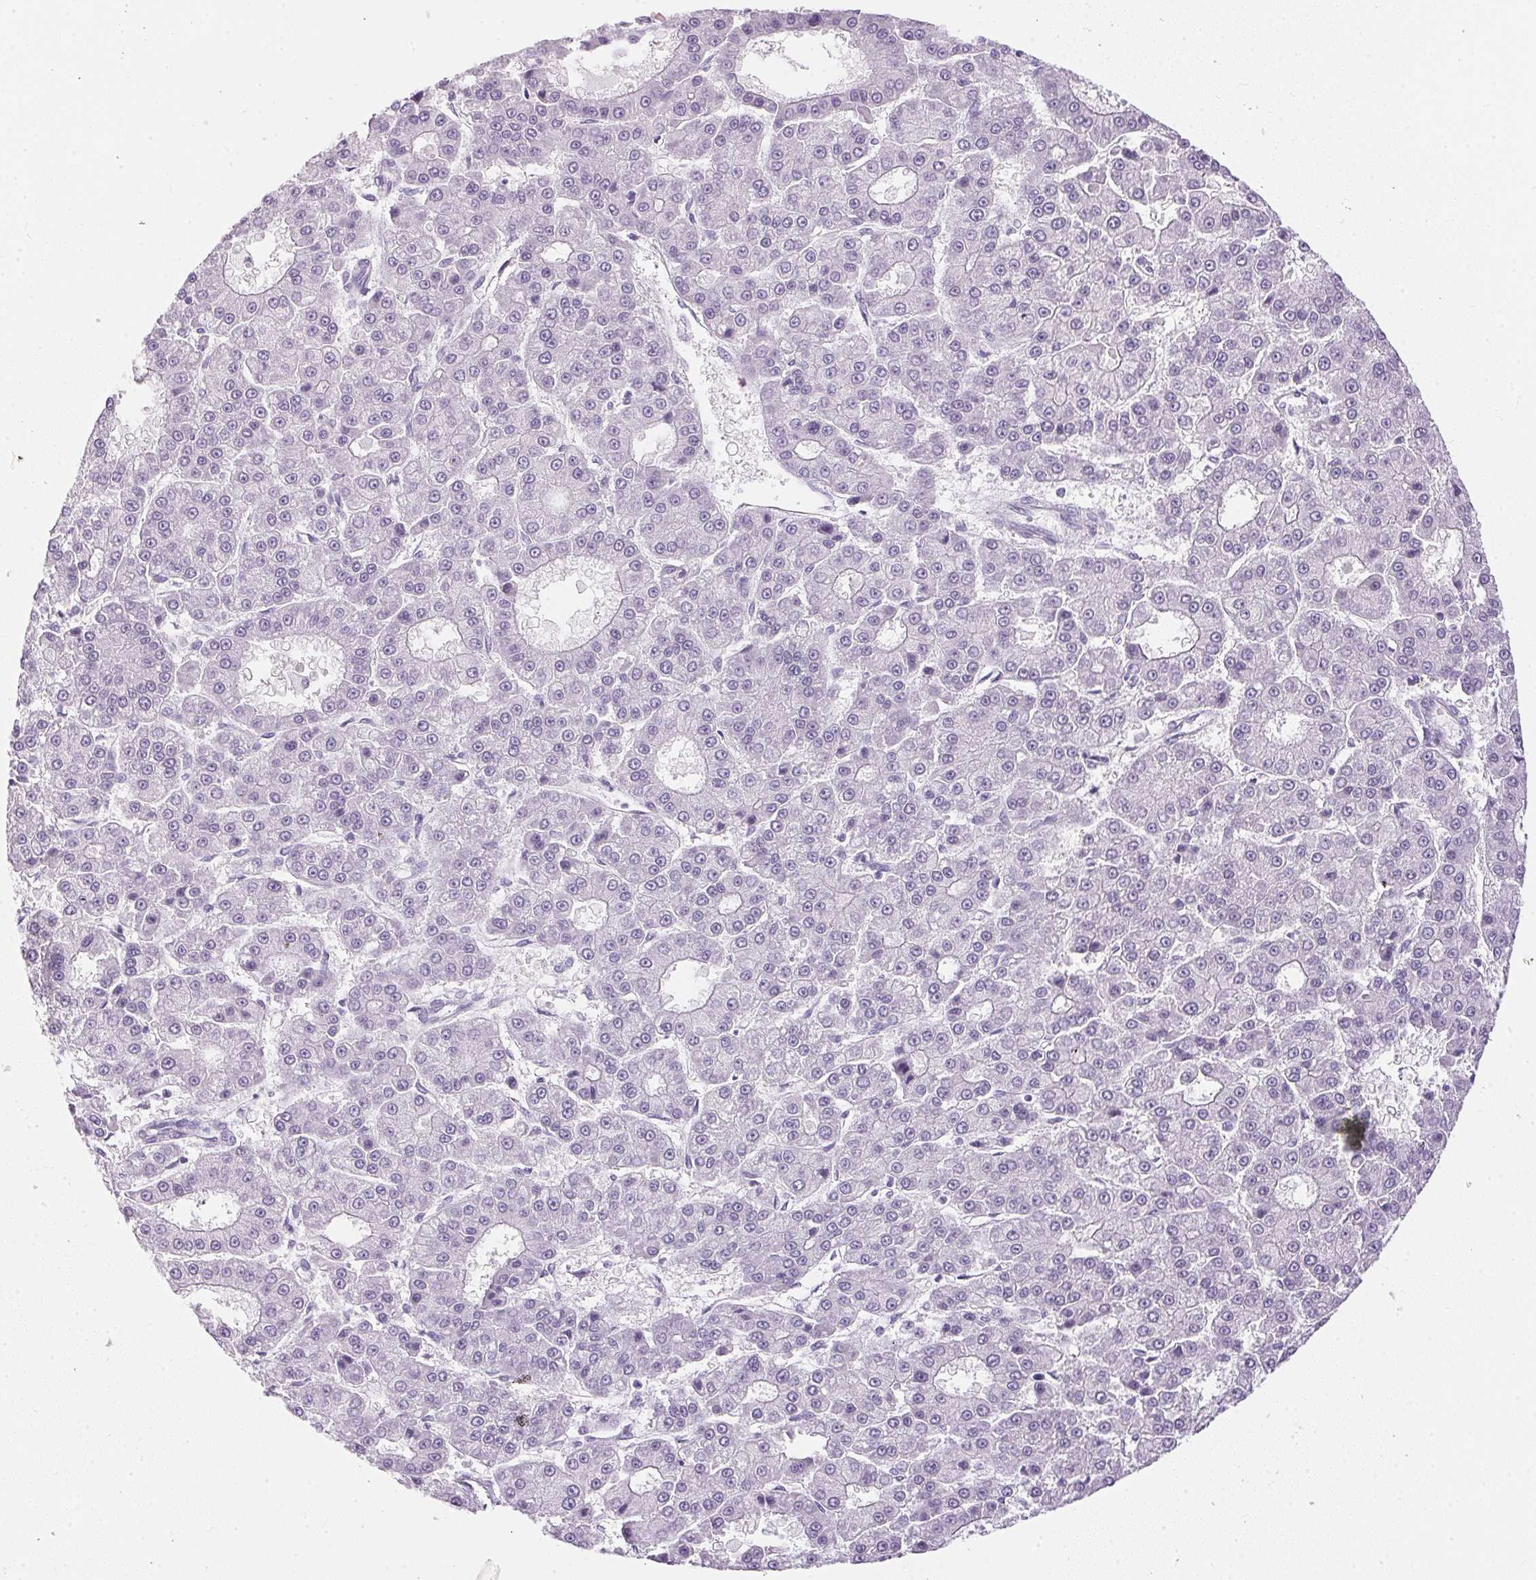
{"staining": {"intensity": "negative", "quantity": "none", "location": "none"}, "tissue": "liver cancer", "cell_type": "Tumor cells", "image_type": "cancer", "snomed": [{"axis": "morphology", "description": "Carcinoma, Hepatocellular, NOS"}, {"axis": "topography", "description": "Liver"}], "caption": "Immunohistochemistry micrograph of hepatocellular carcinoma (liver) stained for a protein (brown), which displays no staining in tumor cells.", "gene": "GBP6", "patient": {"sex": "male", "age": 70}}